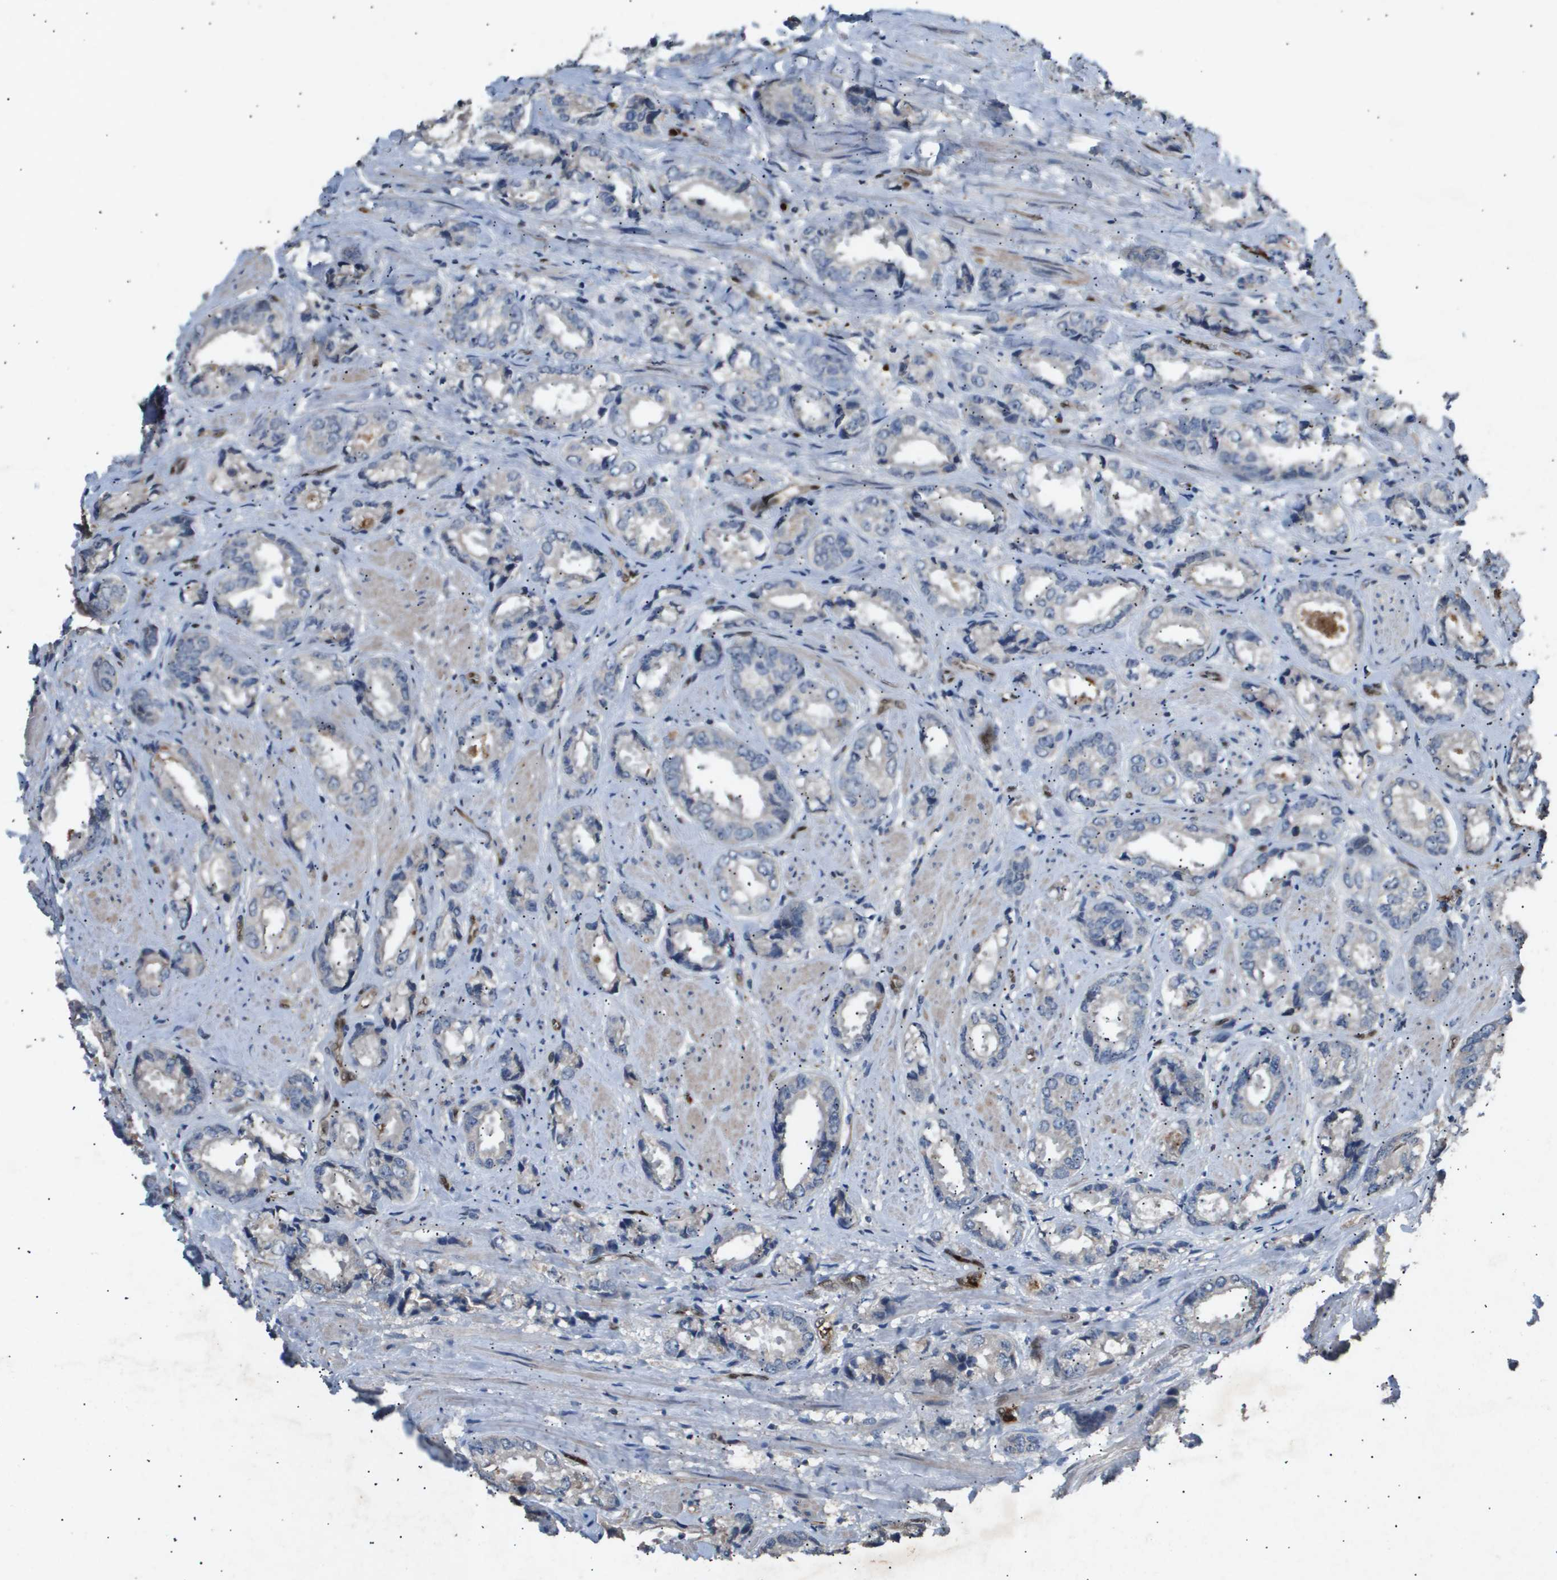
{"staining": {"intensity": "negative", "quantity": "none", "location": "none"}, "tissue": "prostate cancer", "cell_type": "Tumor cells", "image_type": "cancer", "snomed": [{"axis": "morphology", "description": "Adenocarcinoma, High grade"}, {"axis": "topography", "description": "Prostate"}], "caption": "There is no significant expression in tumor cells of high-grade adenocarcinoma (prostate).", "gene": "ERG", "patient": {"sex": "male", "age": 61}}